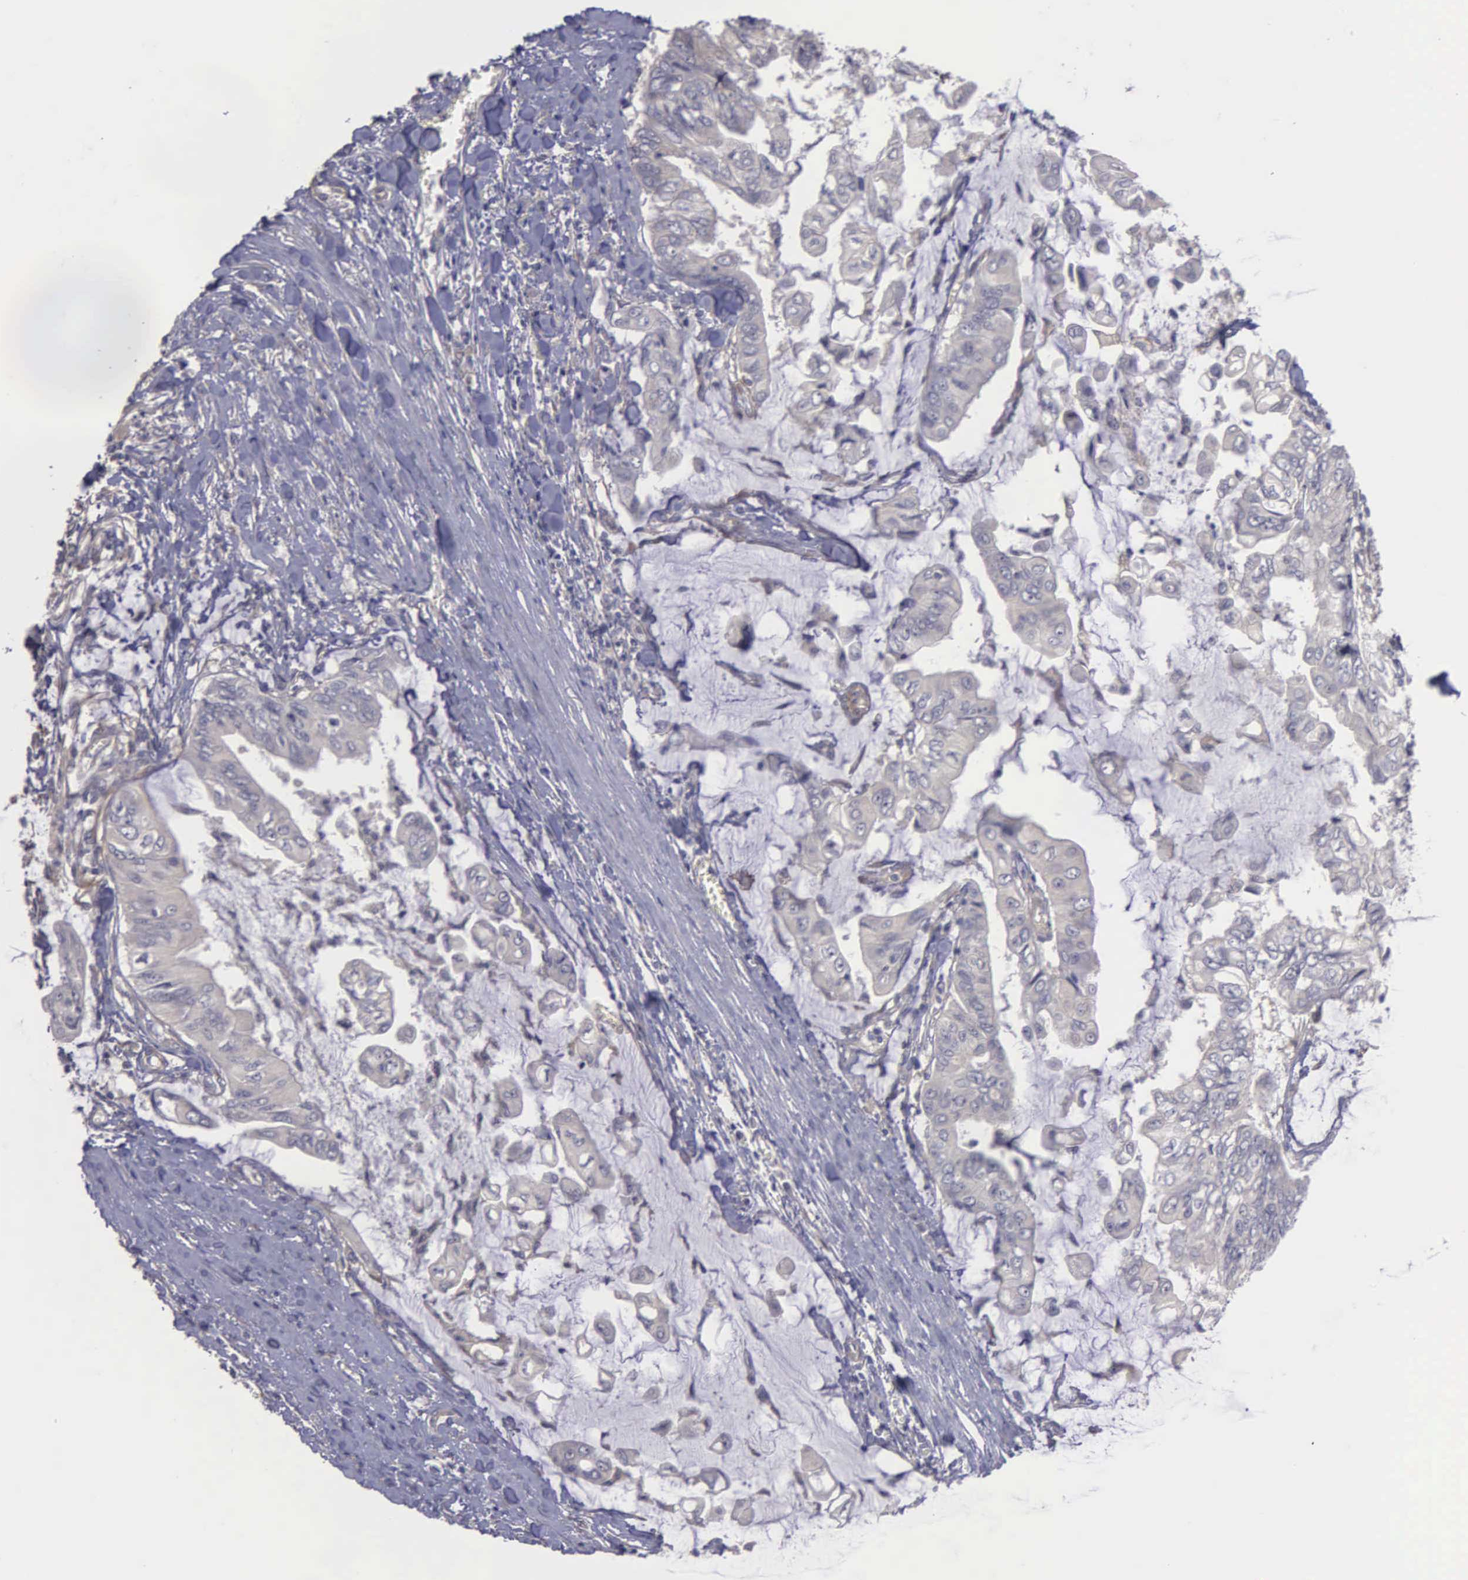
{"staining": {"intensity": "negative", "quantity": "none", "location": "none"}, "tissue": "stomach cancer", "cell_type": "Tumor cells", "image_type": "cancer", "snomed": [{"axis": "morphology", "description": "Adenocarcinoma, NOS"}, {"axis": "topography", "description": "Stomach, upper"}], "caption": "The histopathology image exhibits no significant positivity in tumor cells of adenocarcinoma (stomach). The staining was performed using DAB (3,3'-diaminobenzidine) to visualize the protein expression in brown, while the nuclei were stained in blue with hematoxylin (Magnification: 20x).", "gene": "RTL10", "patient": {"sex": "male", "age": 80}}